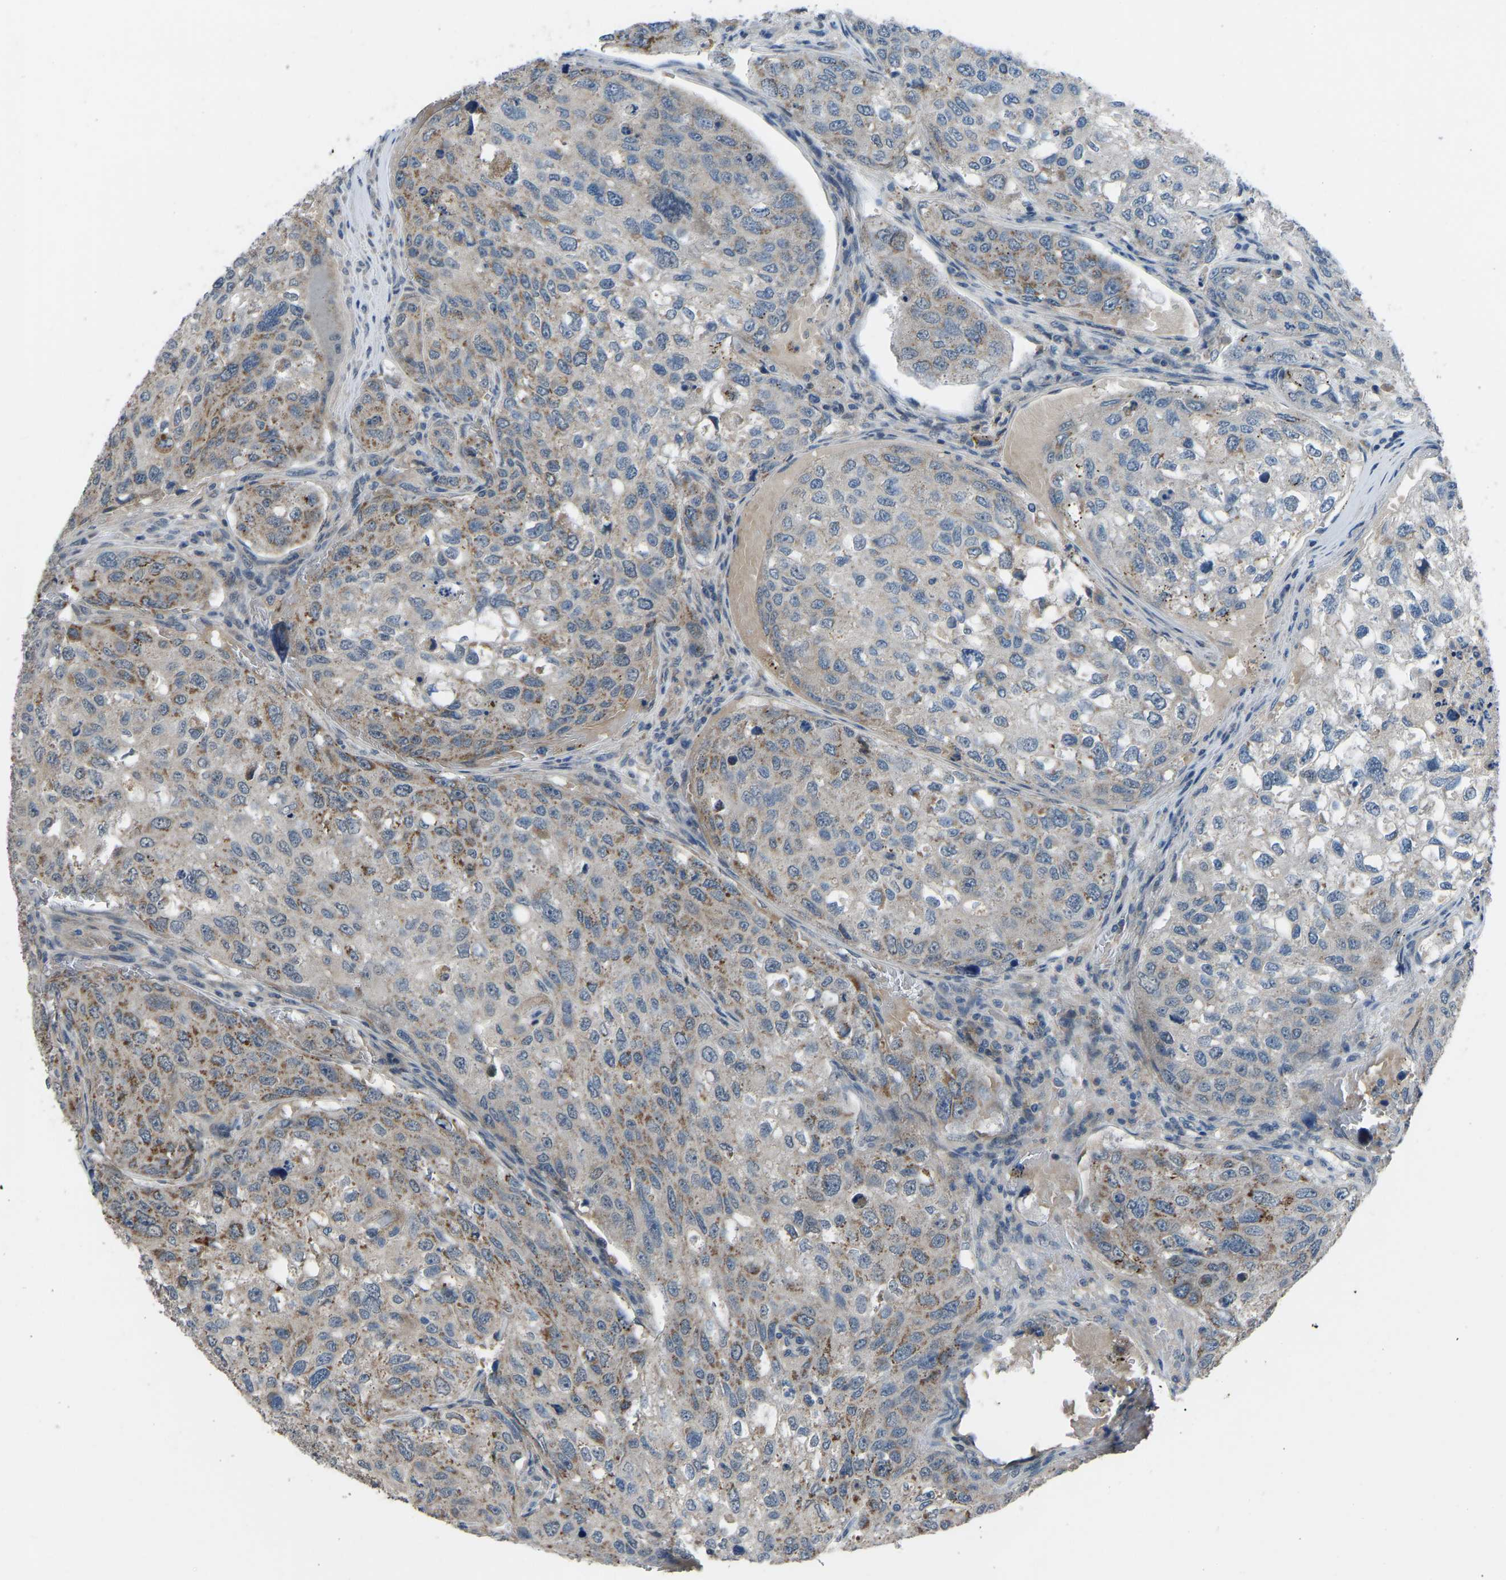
{"staining": {"intensity": "moderate", "quantity": "25%-75%", "location": "cytoplasmic/membranous"}, "tissue": "urothelial cancer", "cell_type": "Tumor cells", "image_type": "cancer", "snomed": [{"axis": "morphology", "description": "Urothelial carcinoma, High grade"}, {"axis": "topography", "description": "Lymph node"}, {"axis": "topography", "description": "Urinary bladder"}], "caption": "A brown stain labels moderate cytoplasmic/membranous positivity of a protein in high-grade urothelial carcinoma tumor cells. (DAB IHC with brightfield microscopy, high magnification).", "gene": "CDK2AP1", "patient": {"sex": "male", "age": 51}}